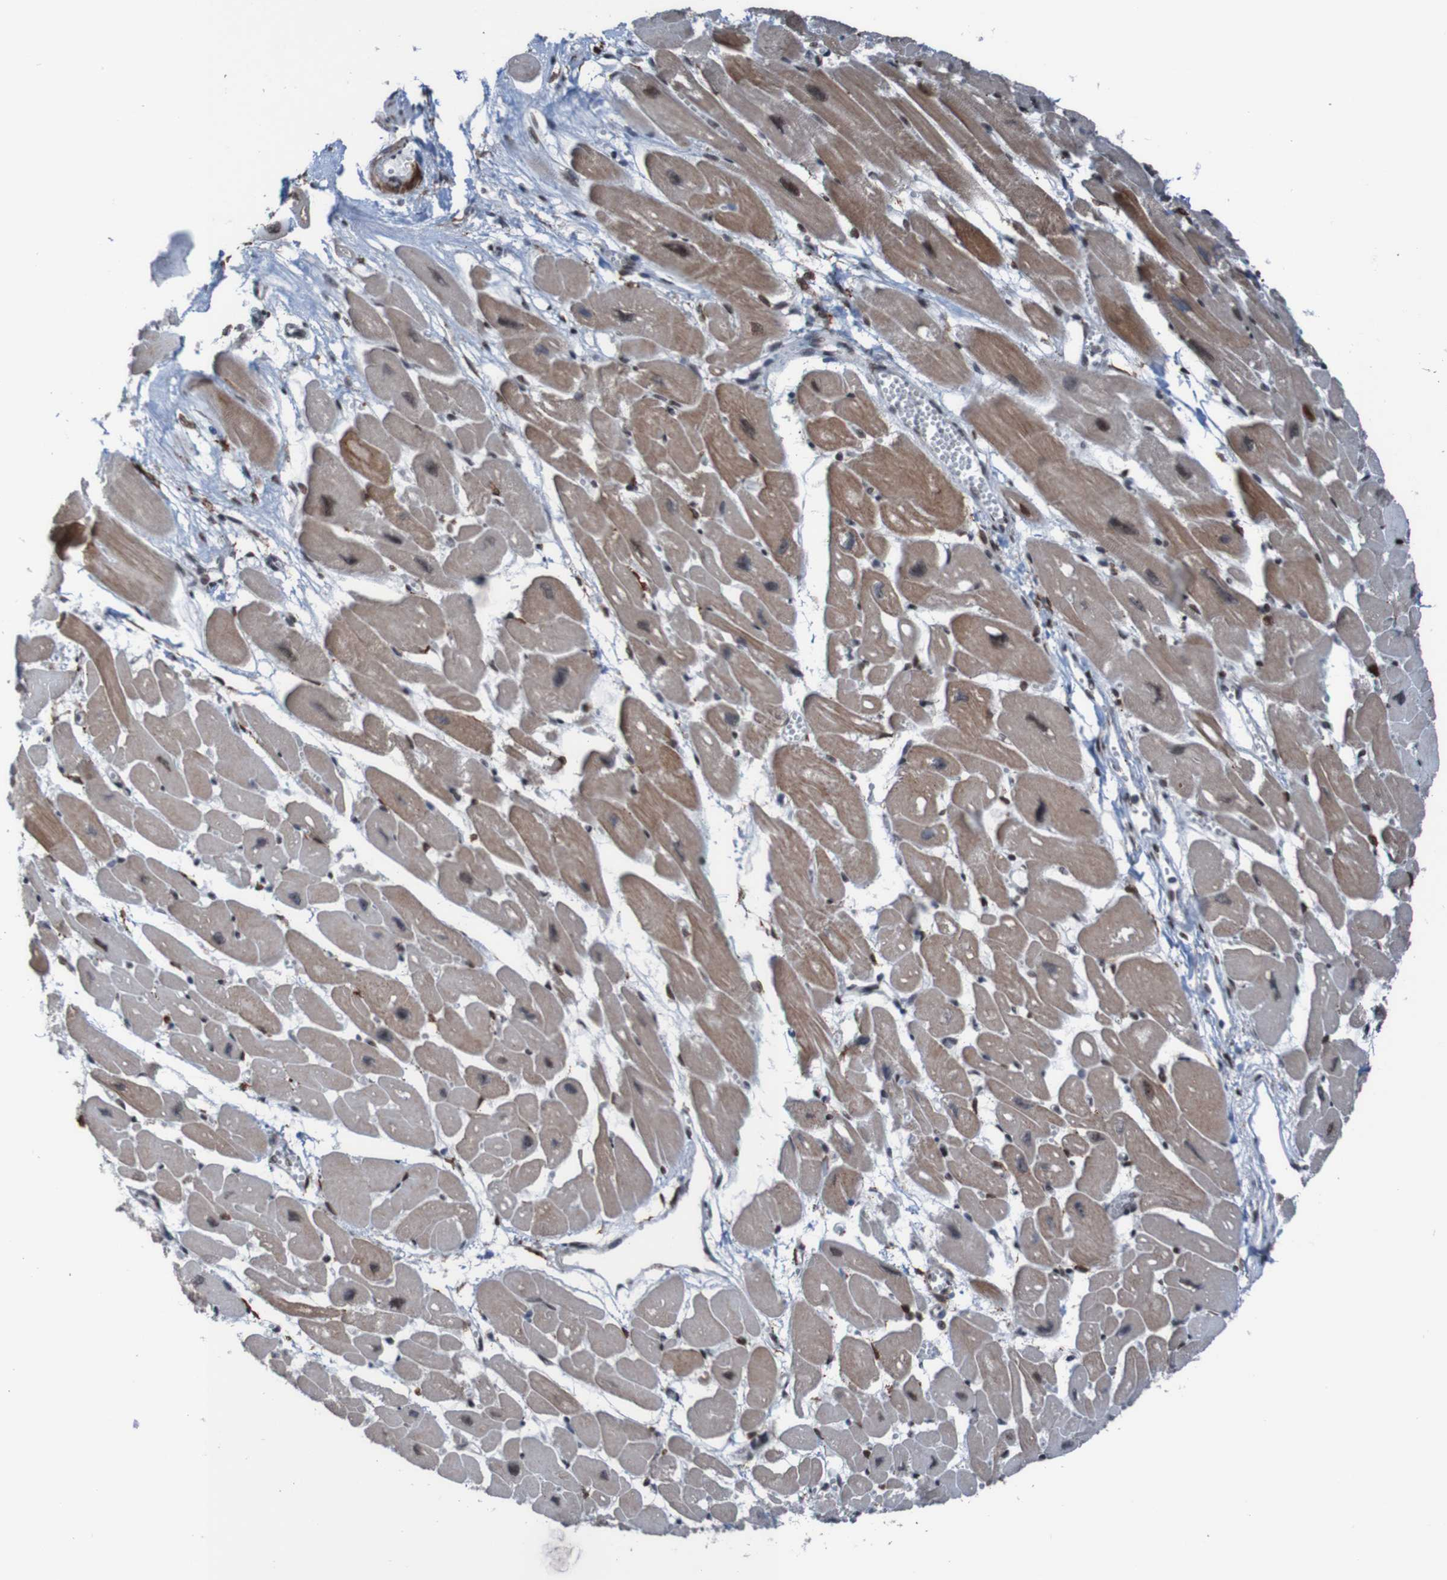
{"staining": {"intensity": "strong", "quantity": ">75%", "location": "cytoplasmic/membranous,nuclear"}, "tissue": "heart muscle", "cell_type": "Cardiomyocytes", "image_type": "normal", "snomed": [{"axis": "morphology", "description": "Normal tissue, NOS"}, {"axis": "topography", "description": "Heart"}], "caption": "Heart muscle was stained to show a protein in brown. There is high levels of strong cytoplasmic/membranous,nuclear positivity in approximately >75% of cardiomyocytes. Using DAB (brown) and hematoxylin (blue) stains, captured at high magnification using brightfield microscopy.", "gene": "PHF2", "patient": {"sex": "female", "age": 54}}